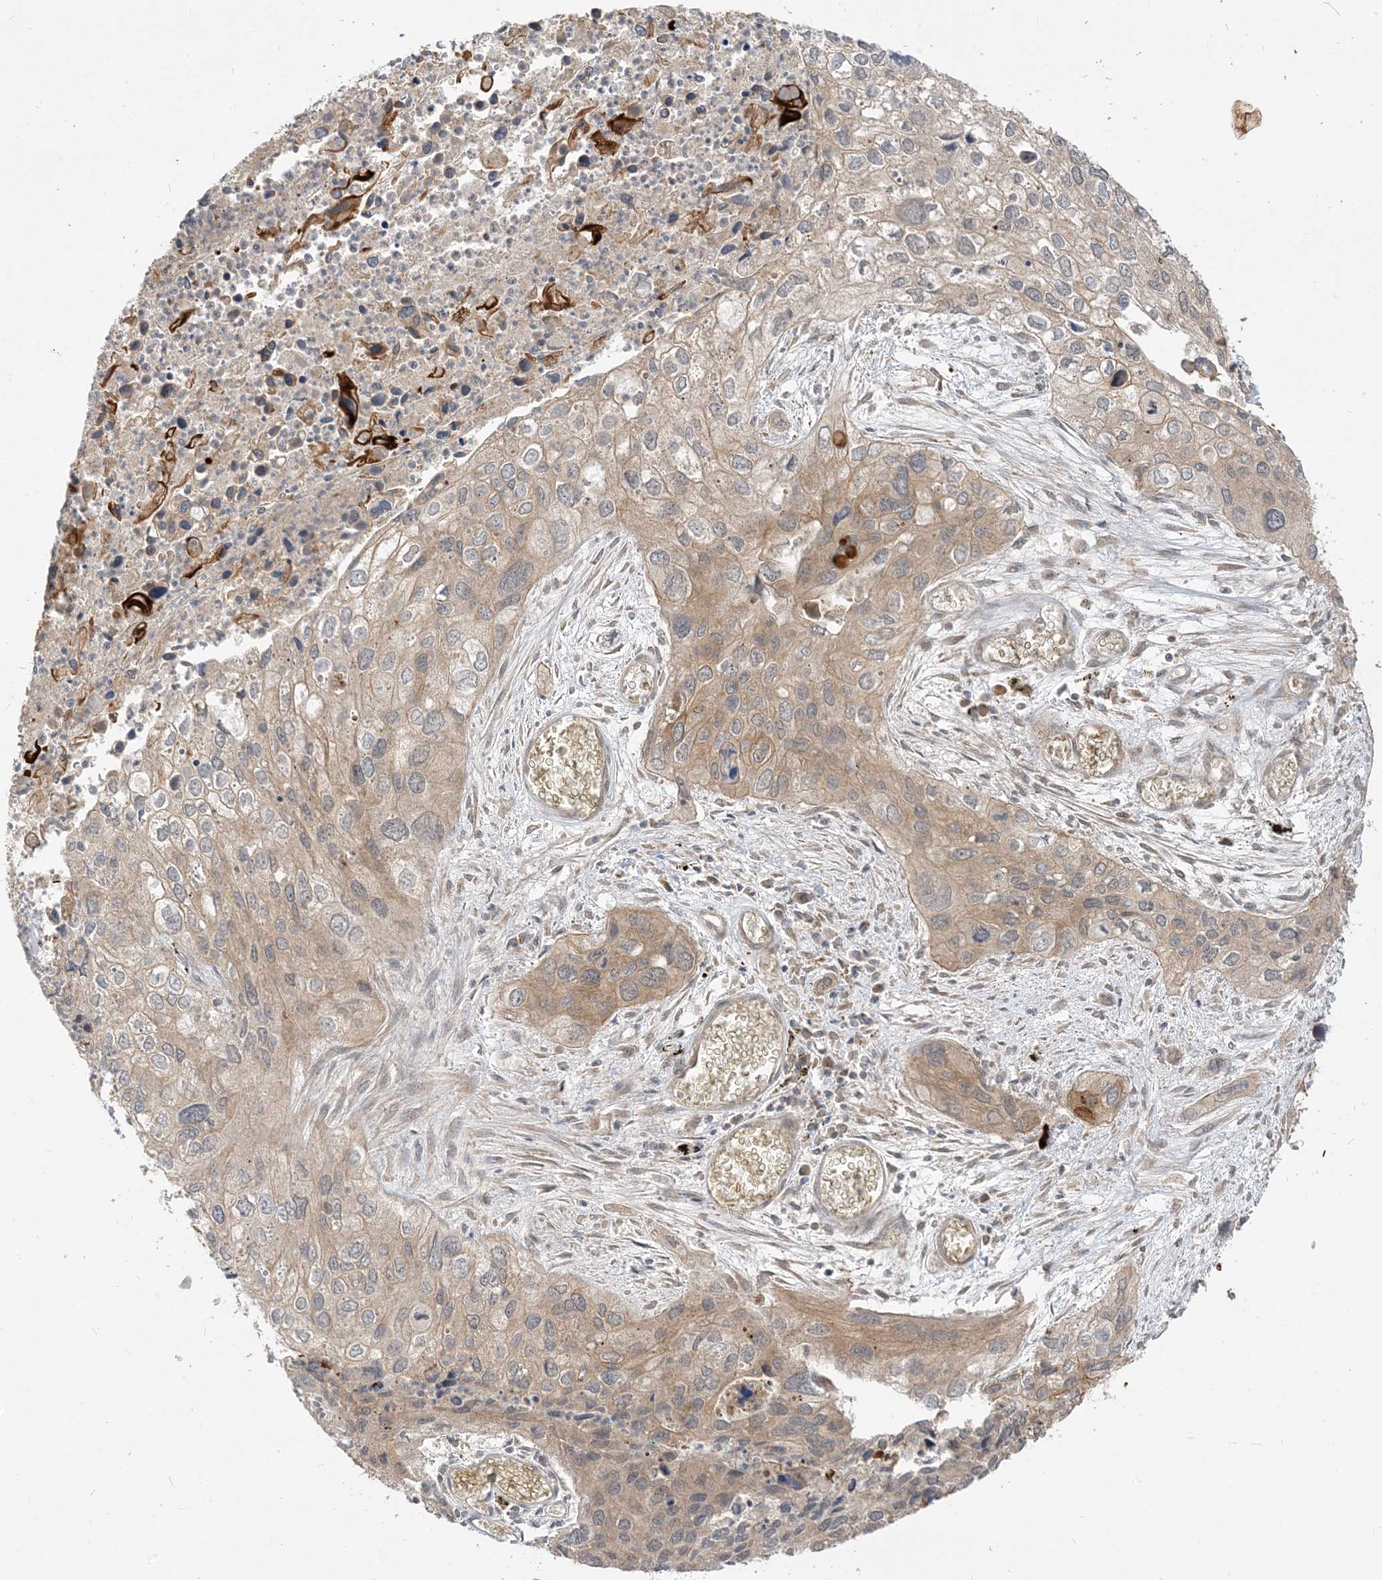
{"staining": {"intensity": "weak", "quantity": ">75%", "location": "cytoplasmic/membranous,nuclear"}, "tissue": "cervical cancer", "cell_type": "Tumor cells", "image_type": "cancer", "snomed": [{"axis": "morphology", "description": "Squamous cell carcinoma, NOS"}, {"axis": "topography", "description": "Cervix"}], "caption": "Tumor cells demonstrate low levels of weak cytoplasmic/membranous and nuclear staining in approximately >75% of cells in cervical squamous cell carcinoma.", "gene": "TBCC", "patient": {"sex": "female", "age": 55}}